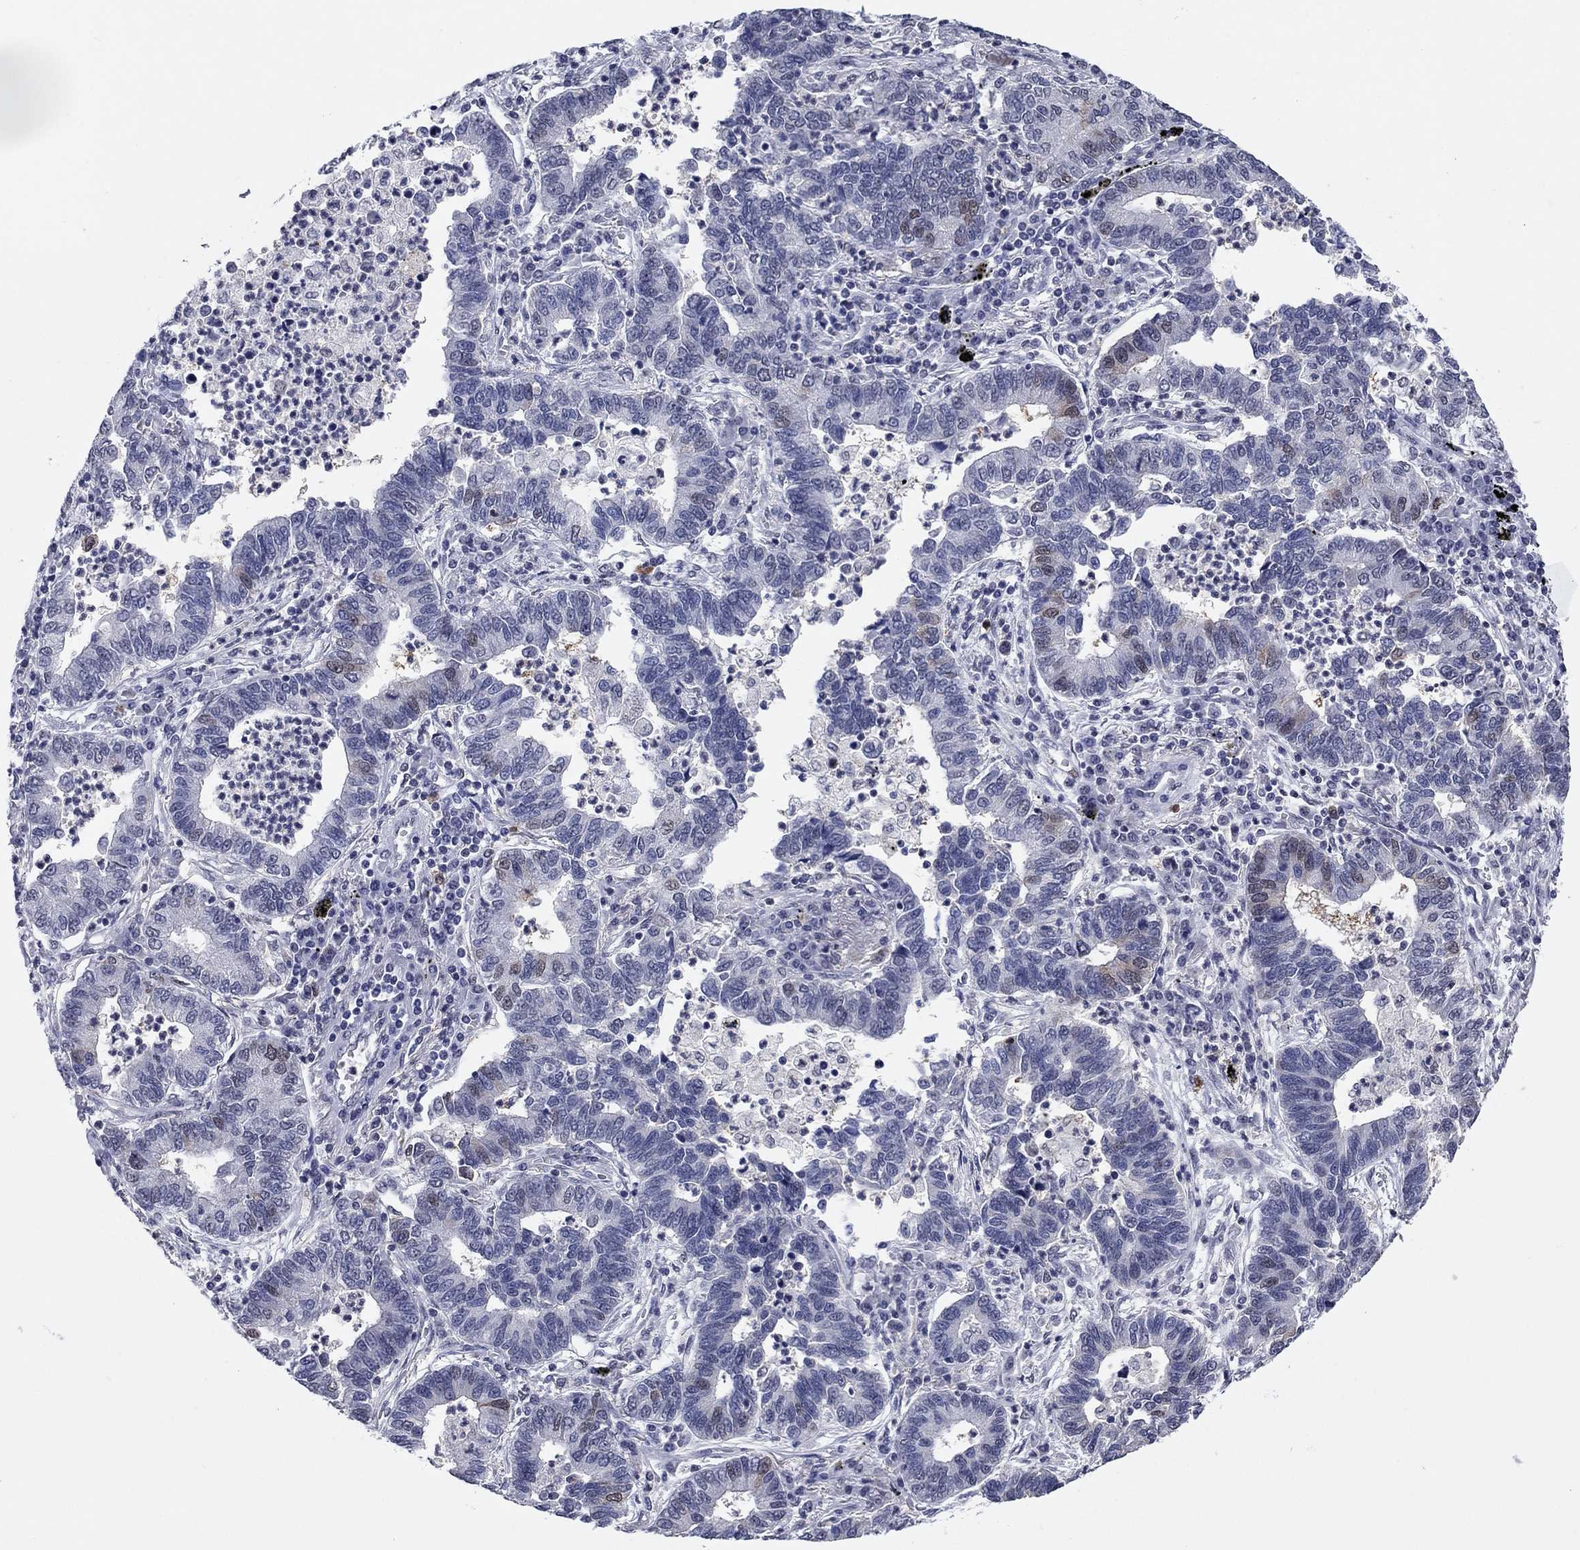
{"staining": {"intensity": "negative", "quantity": "none", "location": "none"}, "tissue": "lung cancer", "cell_type": "Tumor cells", "image_type": "cancer", "snomed": [{"axis": "morphology", "description": "Adenocarcinoma, NOS"}, {"axis": "topography", "description": "Lung"}], "caption": "Immunohistochemical staining of human adenocarcinoma (lung) demonstrates no significant positivity in tumor cells.", "gene": "TYMS", "patient": {"sex": "female", "age": 57}}